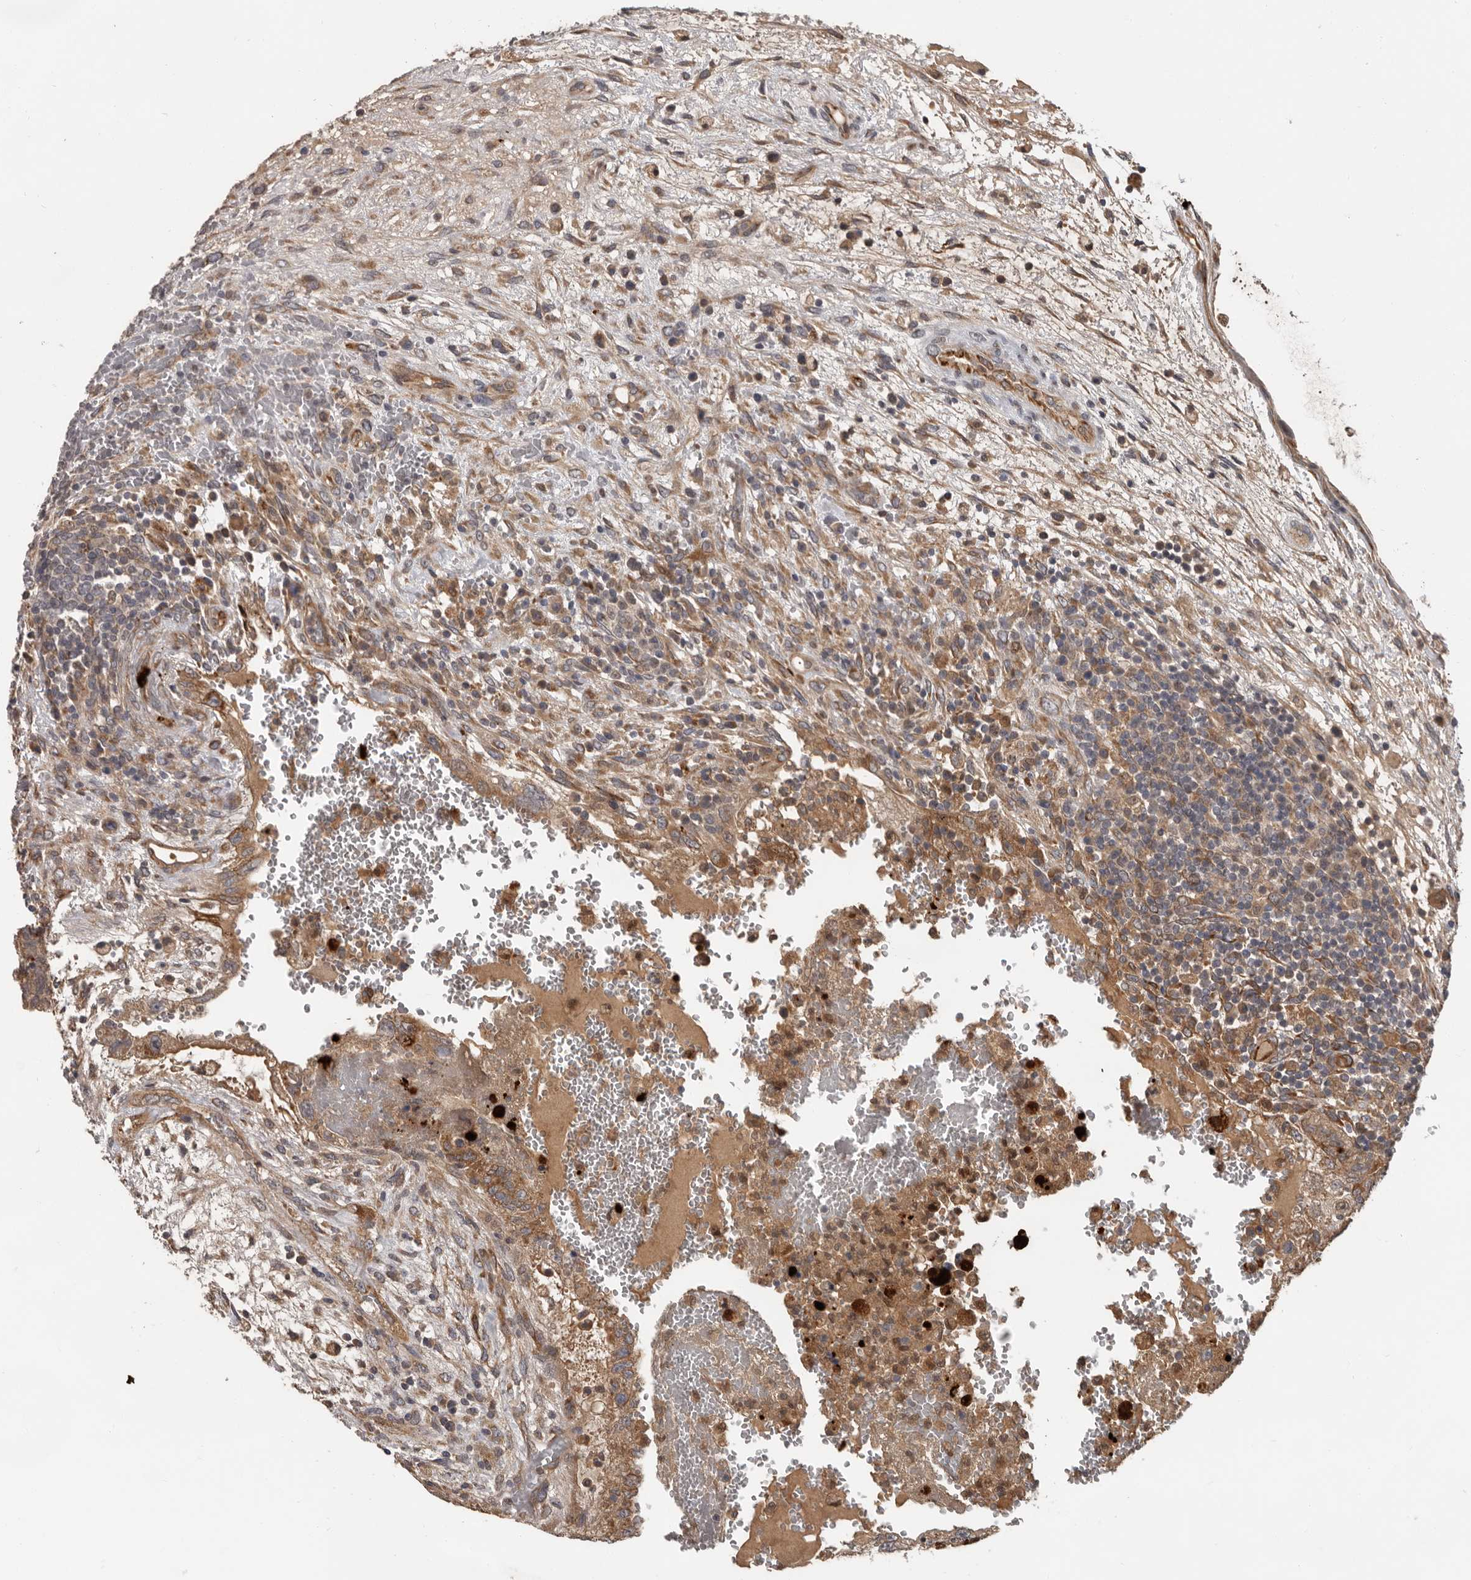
{"staining": {"intensity": "moderate", "quantity": ">75%", "location": "cytoplasmic/membranous"}, "tissue": "testis cancer", "cell_type": "Tumor cells", "image_type": "cancer", "snomed": [{"axis": "morphology", "description": "Carcinoma, Embryonal, NOS"}, {"axis": "topography", "description": "Testis"}], "caption": "This micrograph shows IHC staining of testis embryonal carcinoma, with medium moderate cytoplasmic/membranous expression in approximately >75% of tumor cells.", "gene": "MTF1", "patient": {"sex": "male", "age": 36}}